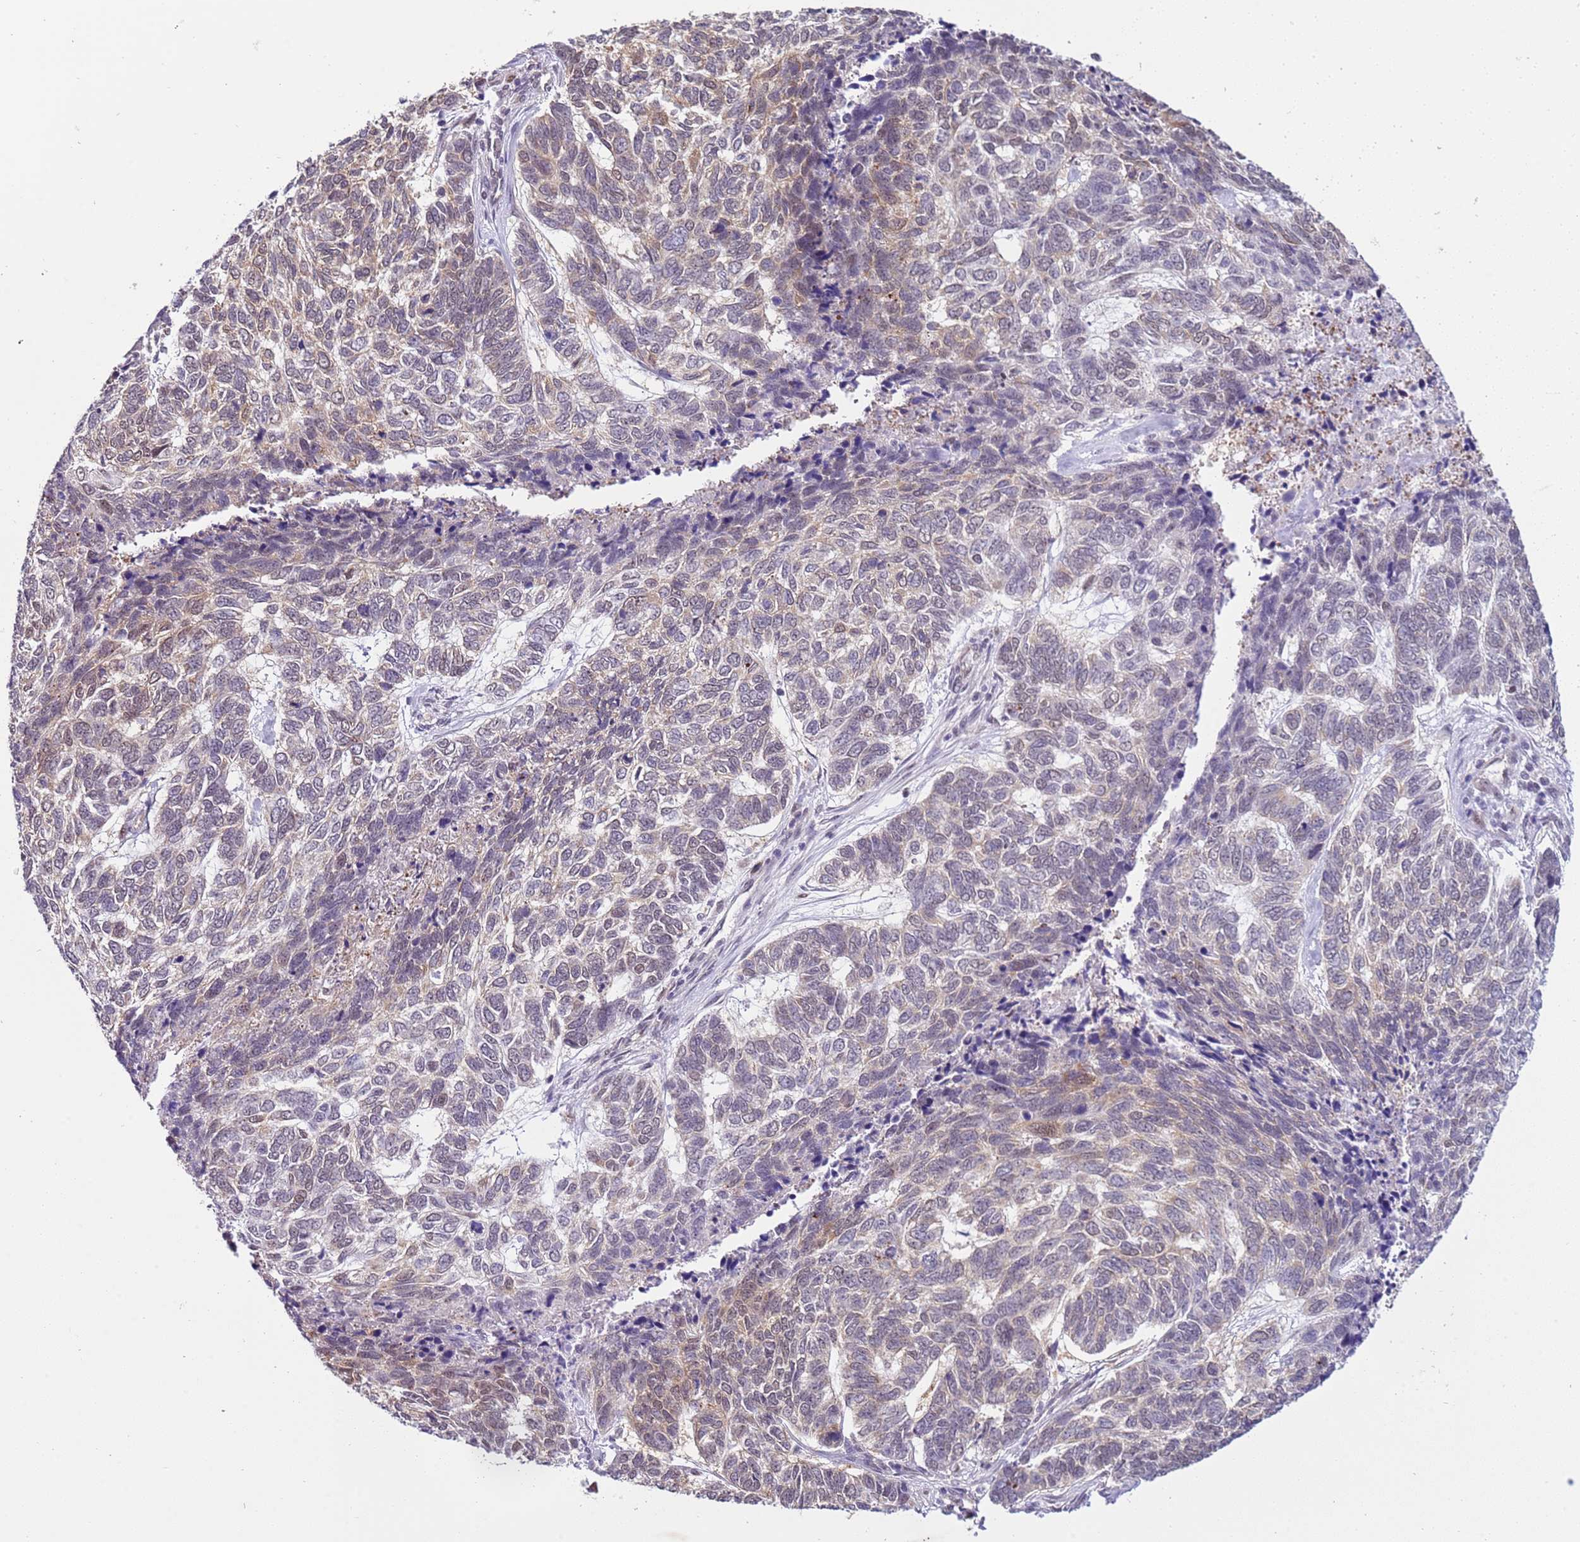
{"staining": {"intensity": "weak", "quantity": "25%-75%", "location": "cytoplasmic/membranous,nuclear"}, "tissue": "skin cancer", "cell_type": "Tumor cells", "image_type": "cancer", "snomed": [{"axis": "morphology", "description": "Basal cell carcinoma"}, {"axis": "topography", "description": "Skin"}], "caption": "Protein staining exhibits weak cytoplasmic/membranous and nuclear expression in about 25%-75% of tumor cells in skin basal cell carcinoma. Nuclei are stained in blue.", "gene": "PRPF6", "patient": {"sex": "female", "age": 65}}